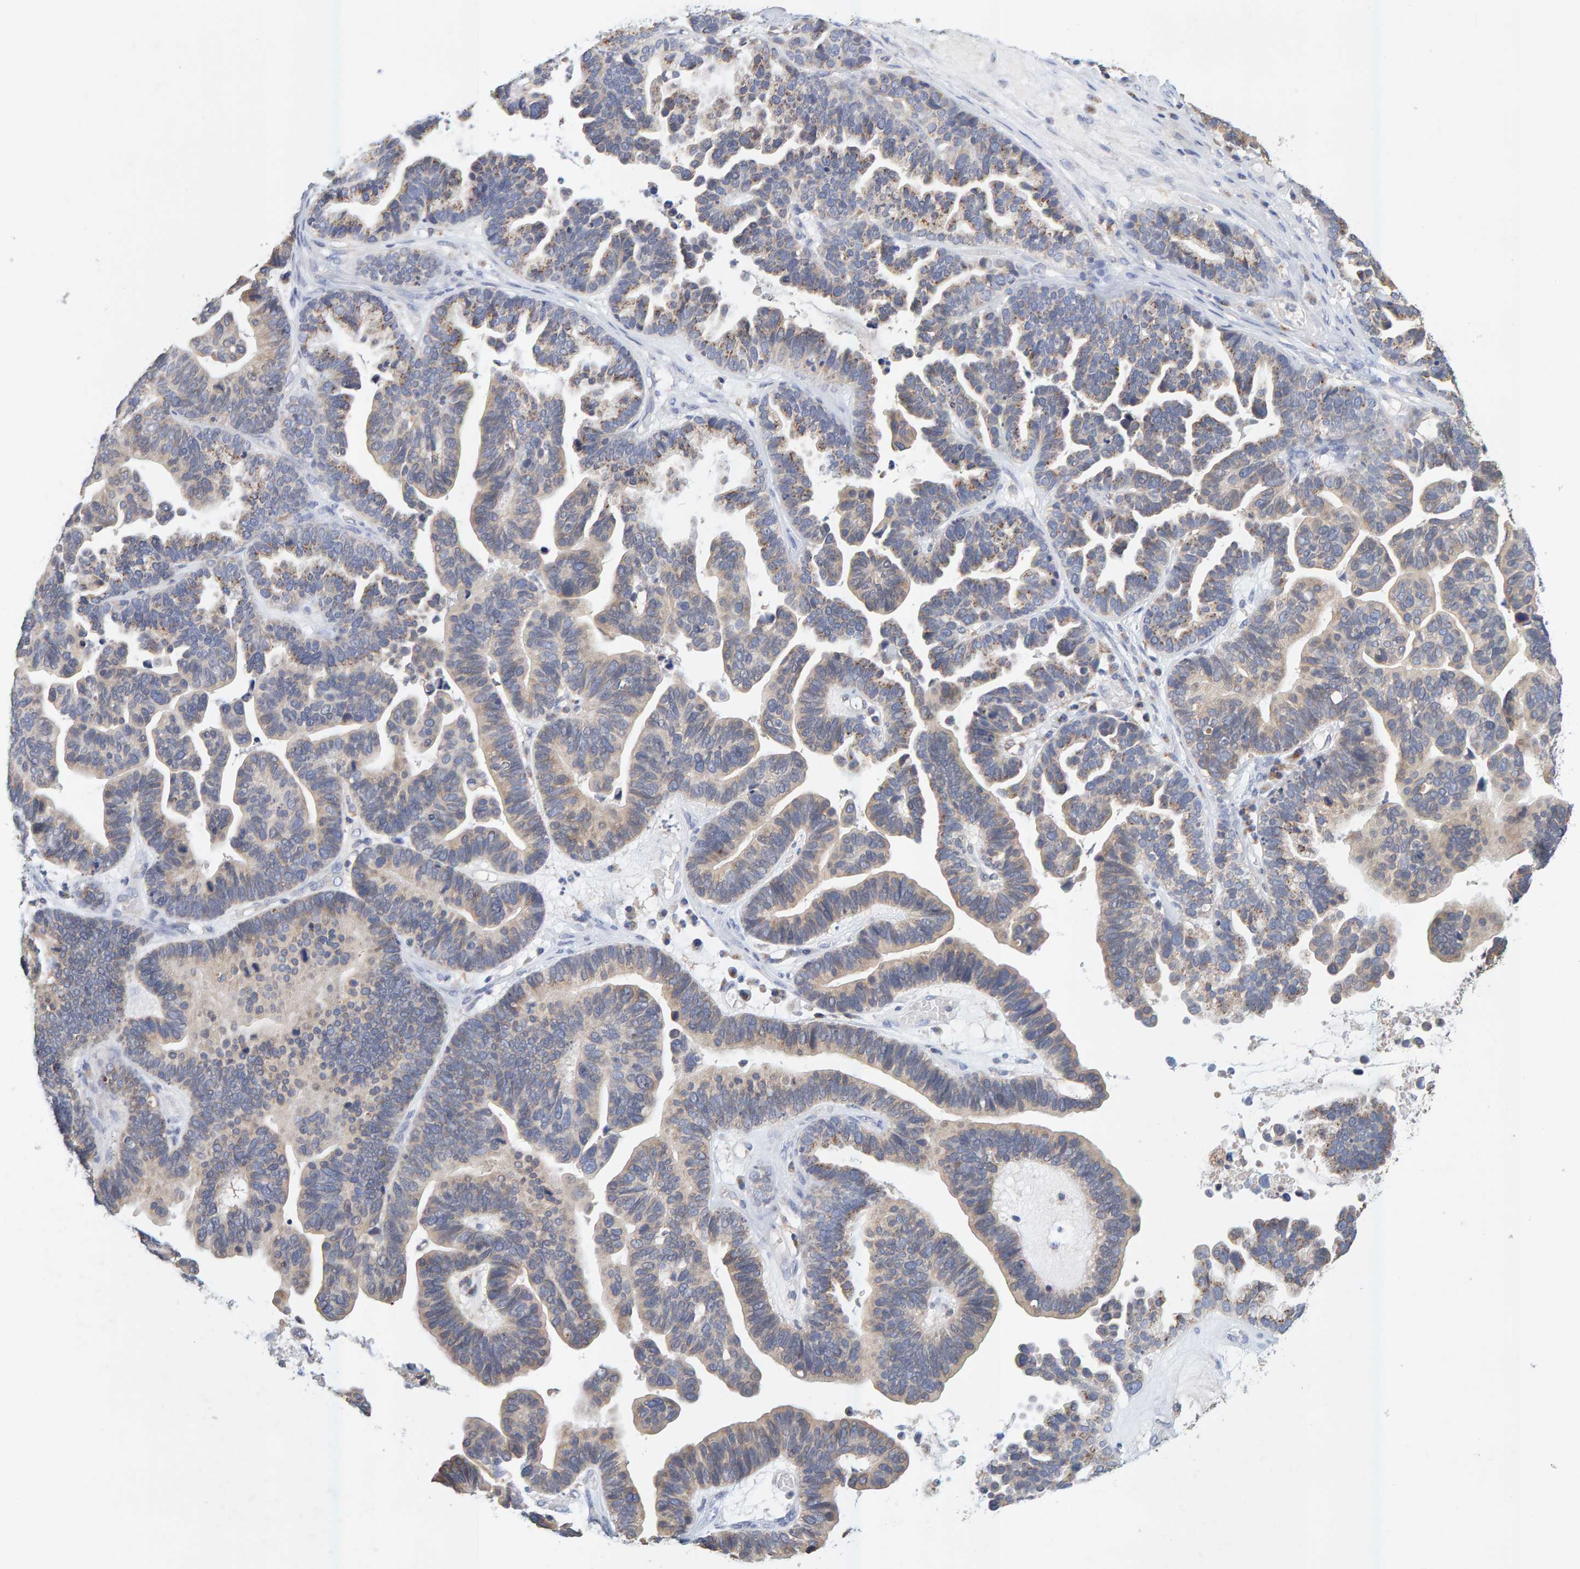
{"staining": {"intensity": "weak", "quantity": ">75%", "location": "cytoplasmic/membranous"}, "tissue": "ovarian cancer", "cell_type": "Tumor cells", "image_type": "cancer", "snomed": [{"axis": "morphology", "description": "Cystadenocarcinoma, serous, NOS"}, {"axis": "topography", "description": "Ovary"}], "caption": "High-power microscopy captured an immunohistochemistry (IHC) micrograph of ovarian cancer, revealing weak cytoplasmic/membranous positivity in approximately >75% of tumor cells.", "gene": "SGPL1", "patient": {"sex": "female", "age": 56}}